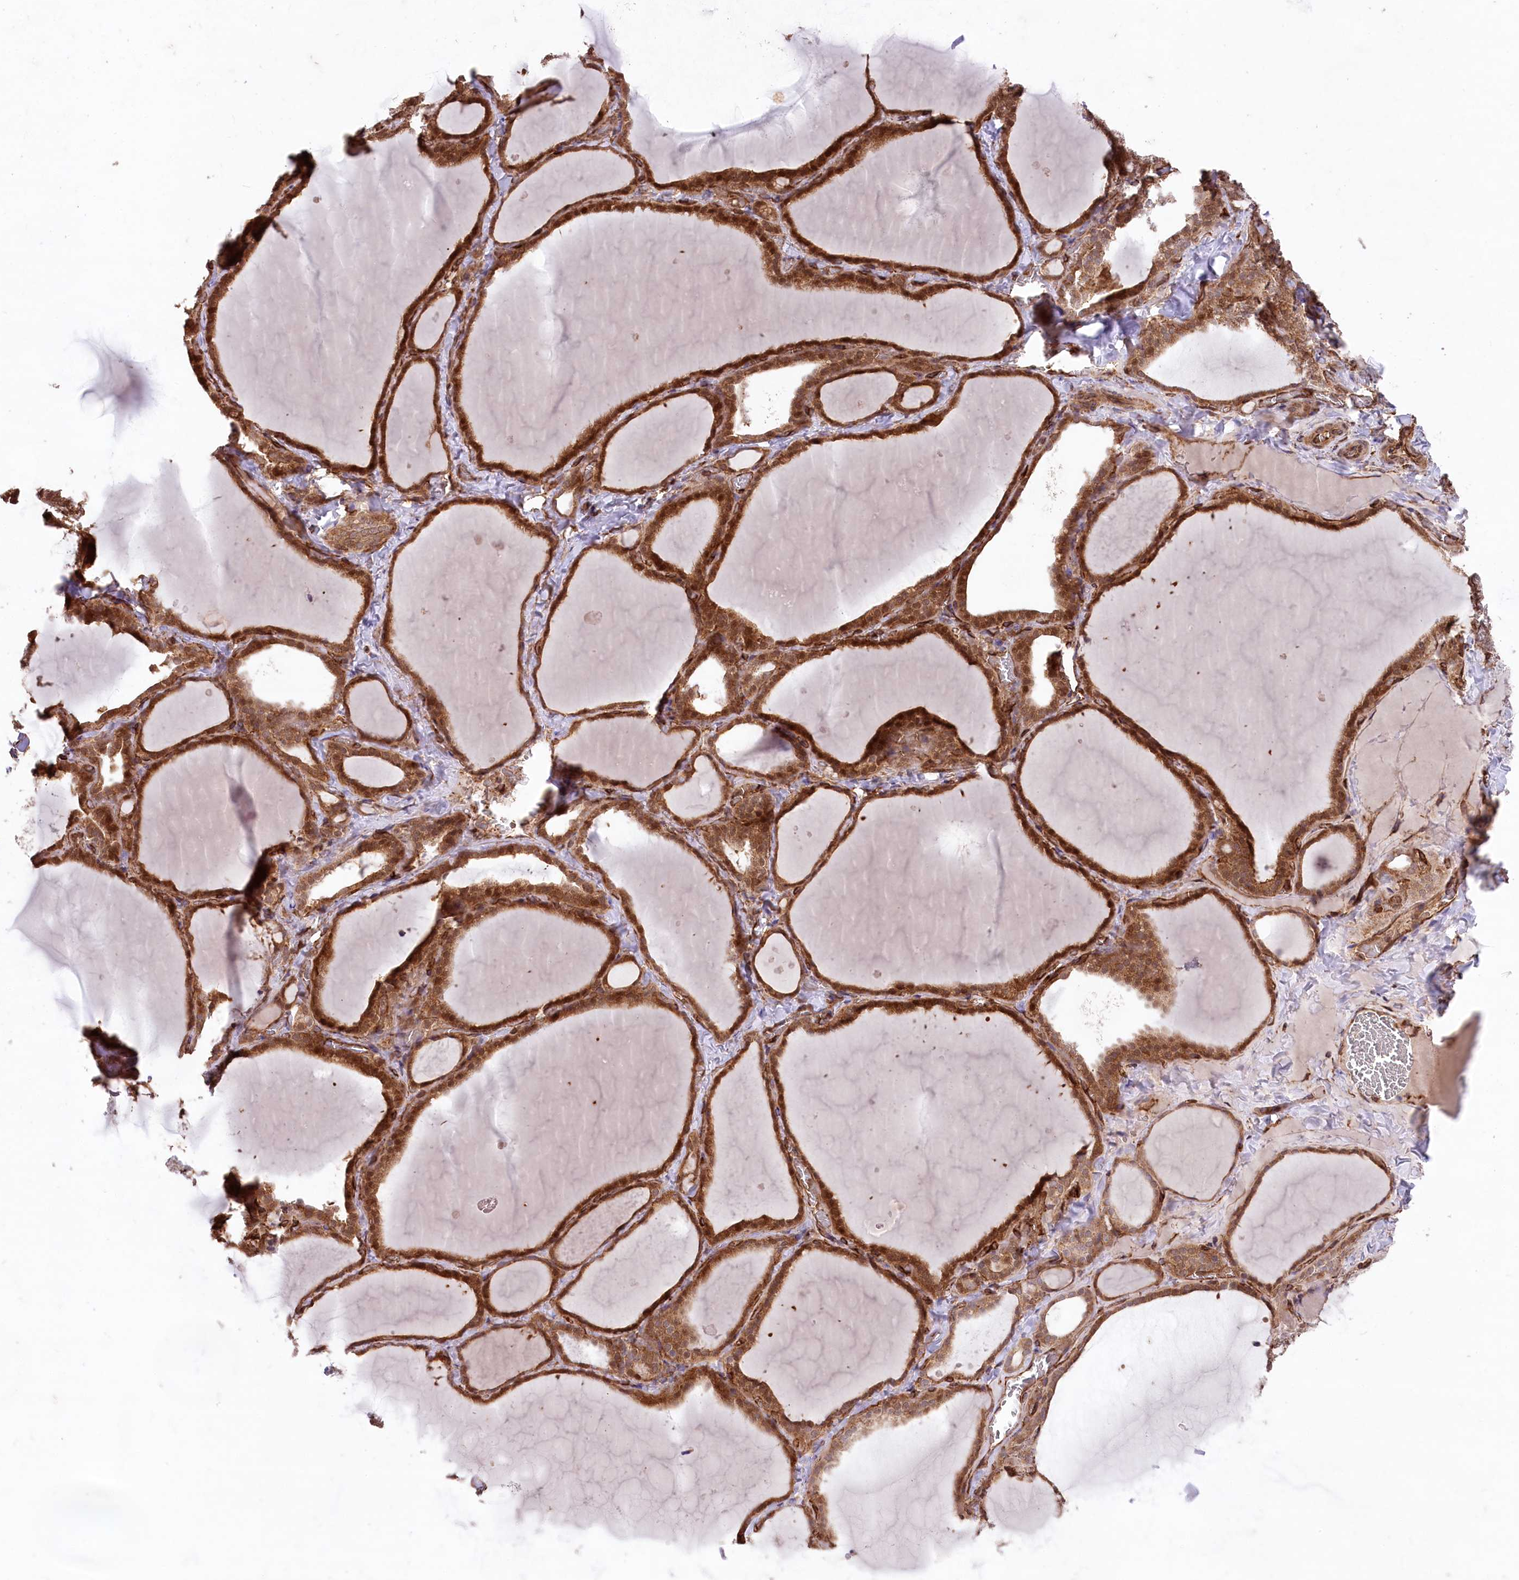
{"staining": {"intensity": "strong", "quantity": ">75%", "location": "cytoplasmic/membranous,nuclear"}, "tissue": "thyroid gland", "cell_type": "Glandular cells", "image_type": "normal", "snomed": [{"axis": "morphology", "description": "Normal tissue, NOS"}, {"axis": "topography", "description": "Thyroid gland"}], "caption": "DAB (3,3'-diaminobenzidine) immunohistochemical staining of benign thyroid gland exhibits strong cytoplasmic/membranous,nuclear protein positivity in about >75% of glandular cells.", "gene": "MTPAP", "patient": {"sex": "female", "age": 22}}